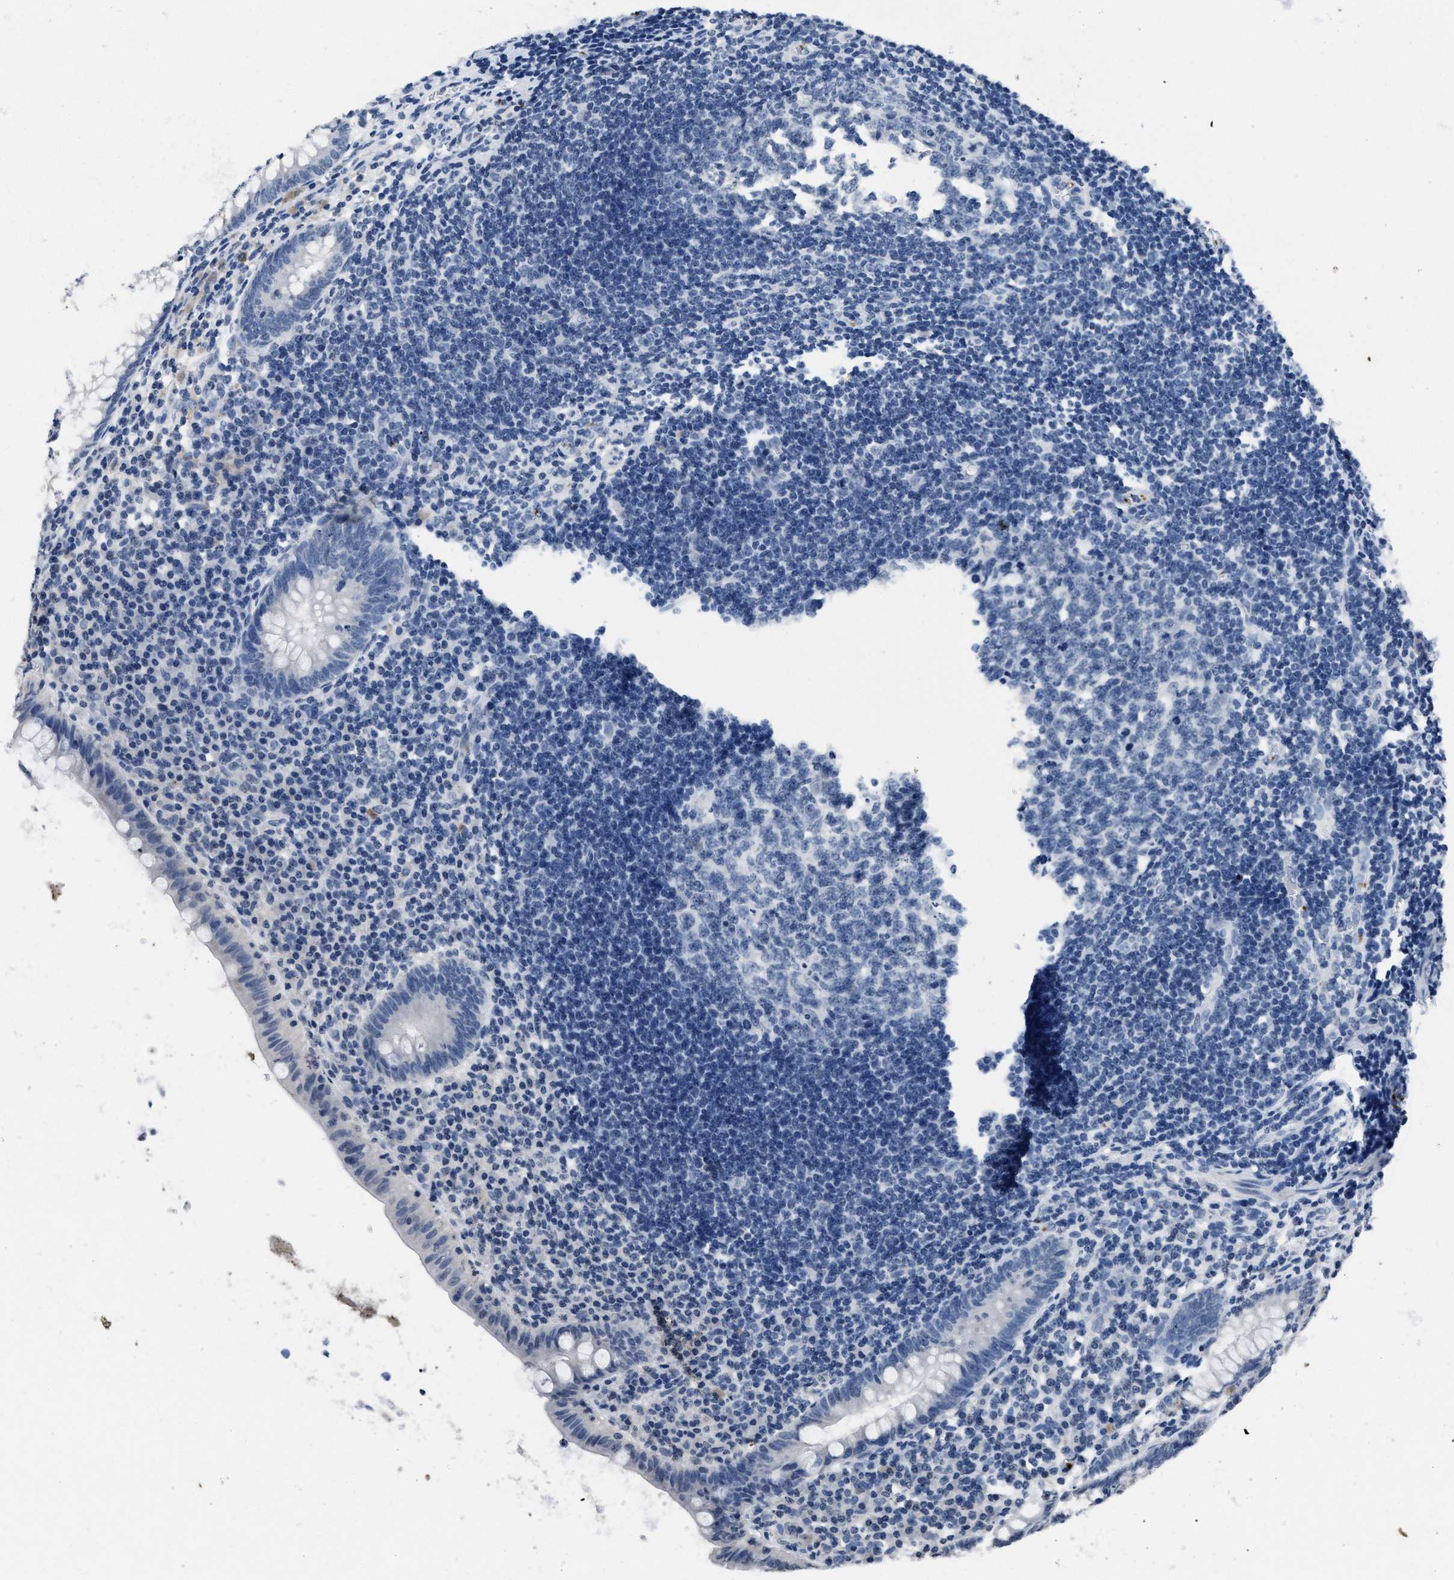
{"staining": {"intensity": "negative", "quantity": "none", "location": "none"}, "tissue": "appendix", "cell_type": "Glandular cells", "image_type": "normal", "snomed": [{"axis": "morphology", "description": "Normal tissue, NOS"}, {"axis": "topography", "description": "Appendix"}], "caption": "Glandular cells are negative for protein expression in normal human appendix. (DAB immunohistochemistry (IHC) with hematoxylin counter stain).", "gene": "ITGA2B", "patient": {"sex": "male", "age": 56}}